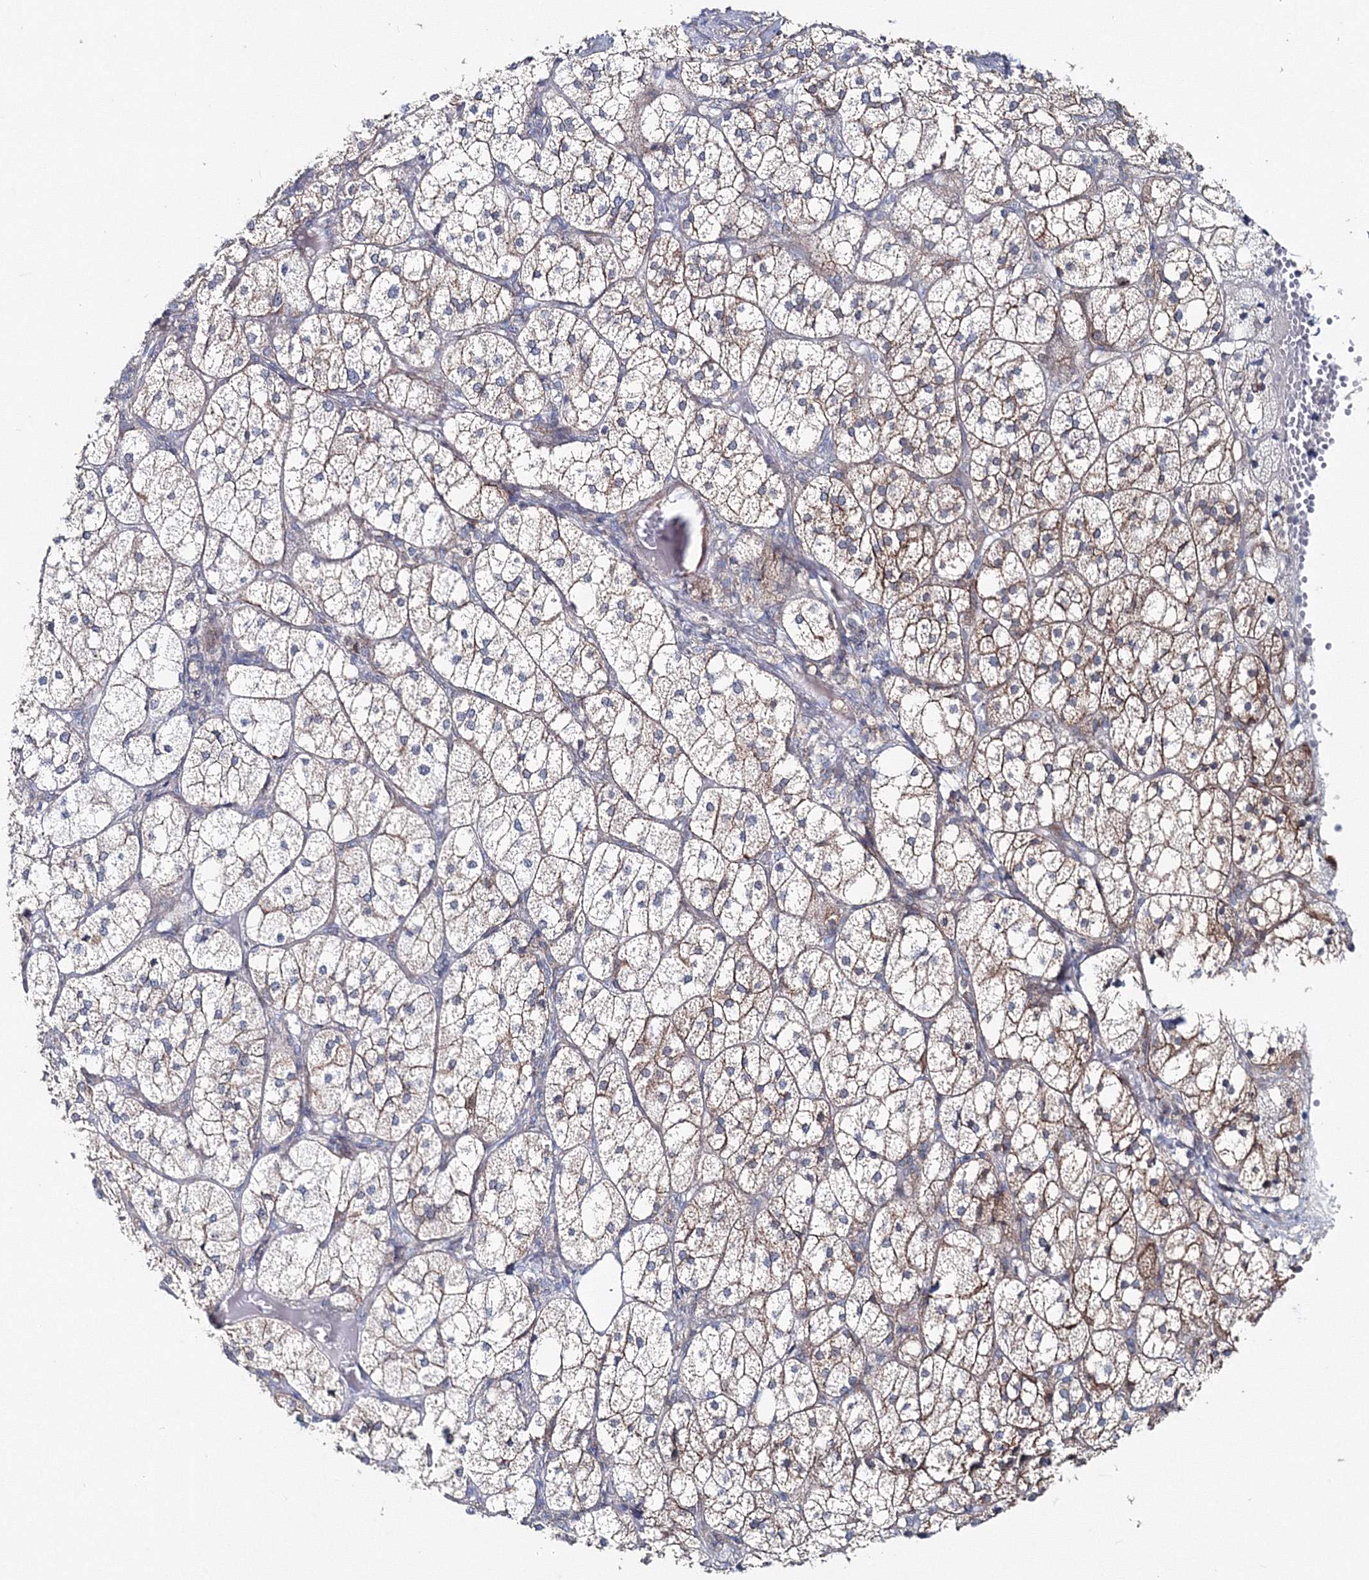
{"staining": {"intensity": "strong", "quantity": "25%-75%", "location": "cytoplasmic/membranous"}, "tissue": "adrenal gland", "cell_type": "Glandular cells", "image_type": "normal", "snomed": [{"axis": "morphology", "description": "Normal tissue, NOS"}, {"axis": "topography", "description": "Adrenal gland"}], "caption": "The micrograph exhibits staining of benign adrenal gland, revealing strong cytoplasmic/membranous protein positivity (brown color) within glandular cells. (DAB = brown stain, brightfield microscopy at high magnification).", "gene": "GGA2", "patient": {"sex": "female", "age": 61}}